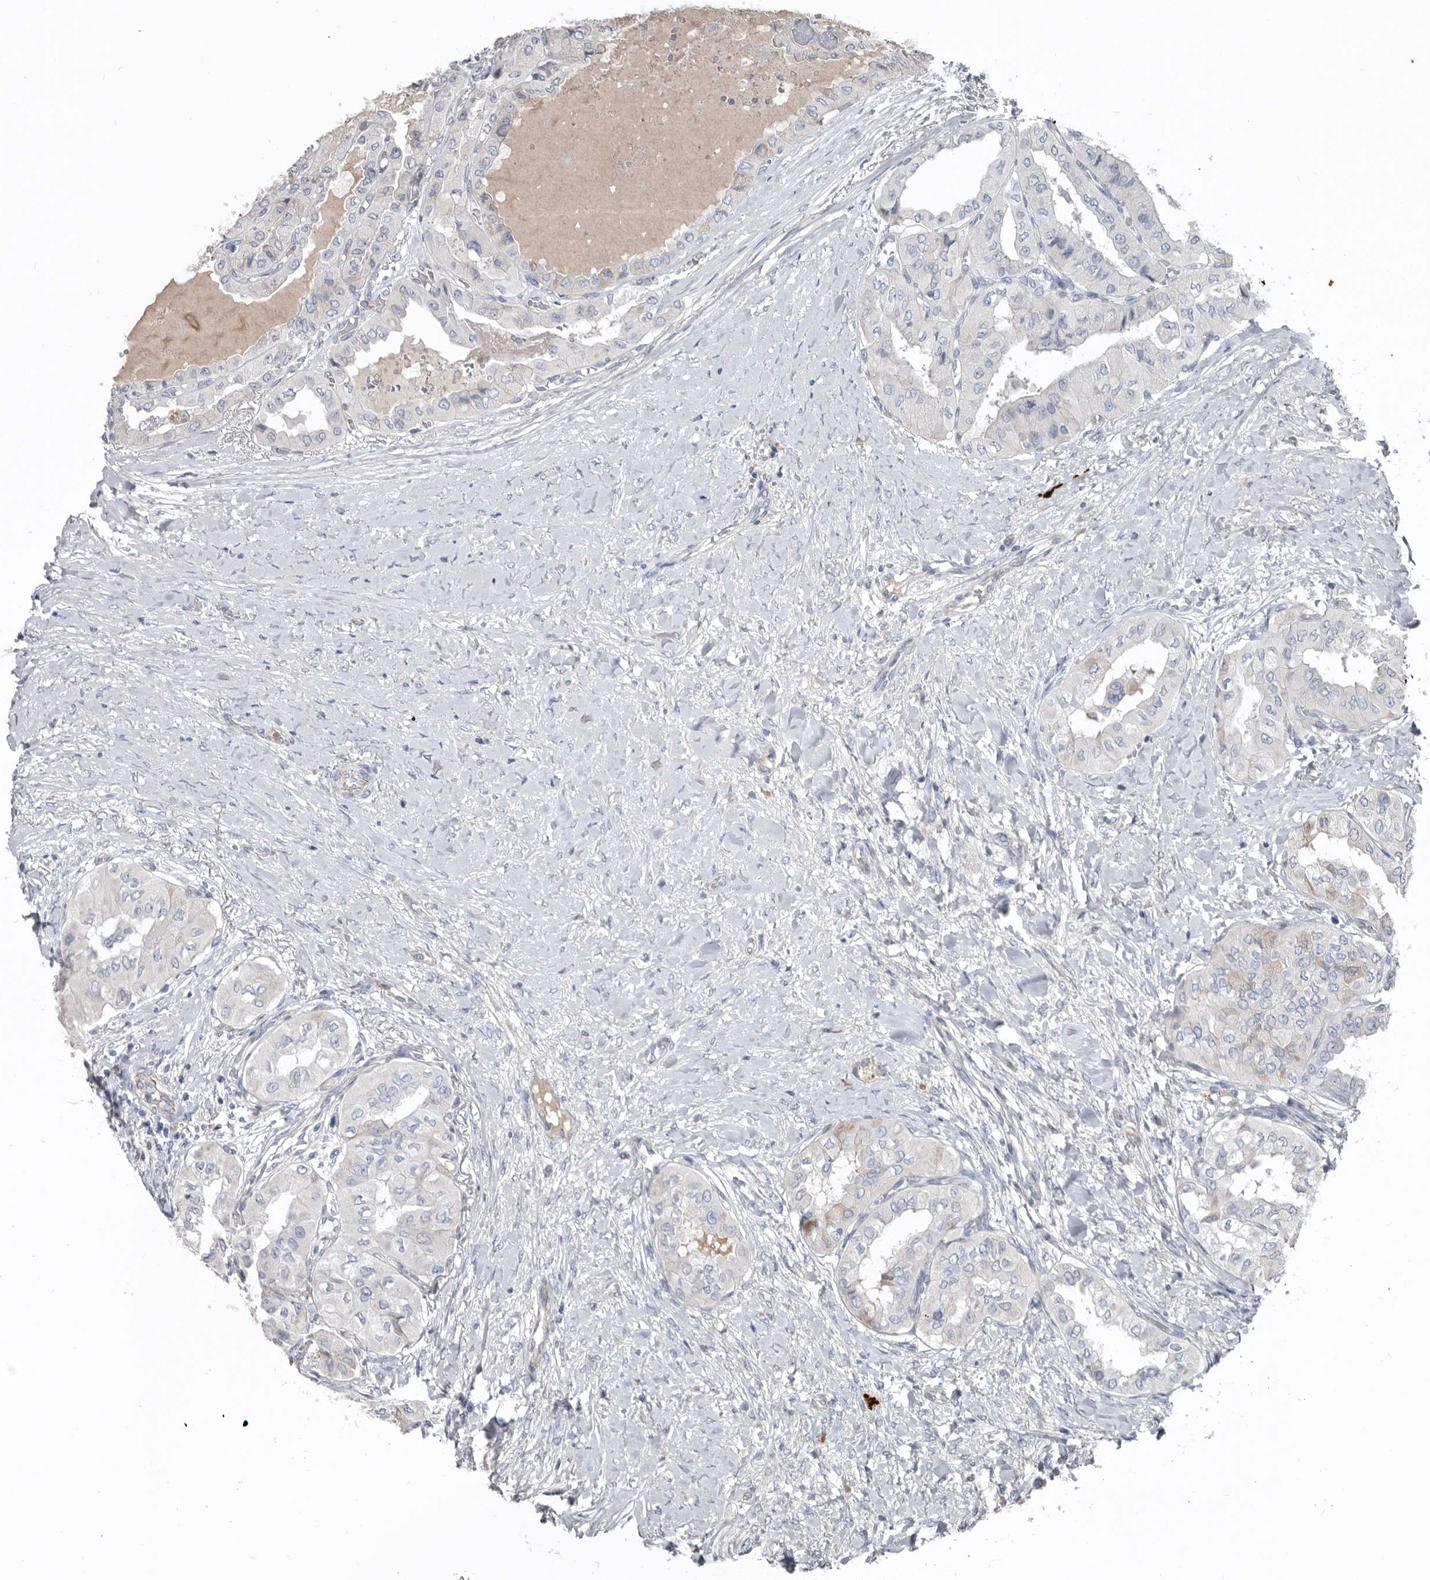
{"staining": {"intensity": "negative", "quantity": "none", "location": "none"}, "tissue": "thyroid cancer", "cell_type": "Tumor cells", "image_type": "cancer", "snomed": [{"axis": "morphology", "description": "Papillary adenocarcinoma, NOS"}, {"axis": "topography", "description": "Thyroid gland"}], "caption": "Tumor cells are negative for brown protein staining in thyroid papillary adenocarcinoma. (Brightfield microscopy of DAB immunohistochemistry at high magnification).", "gene": "ZNF114", "patient": {"sex": "female", "age": 59}}